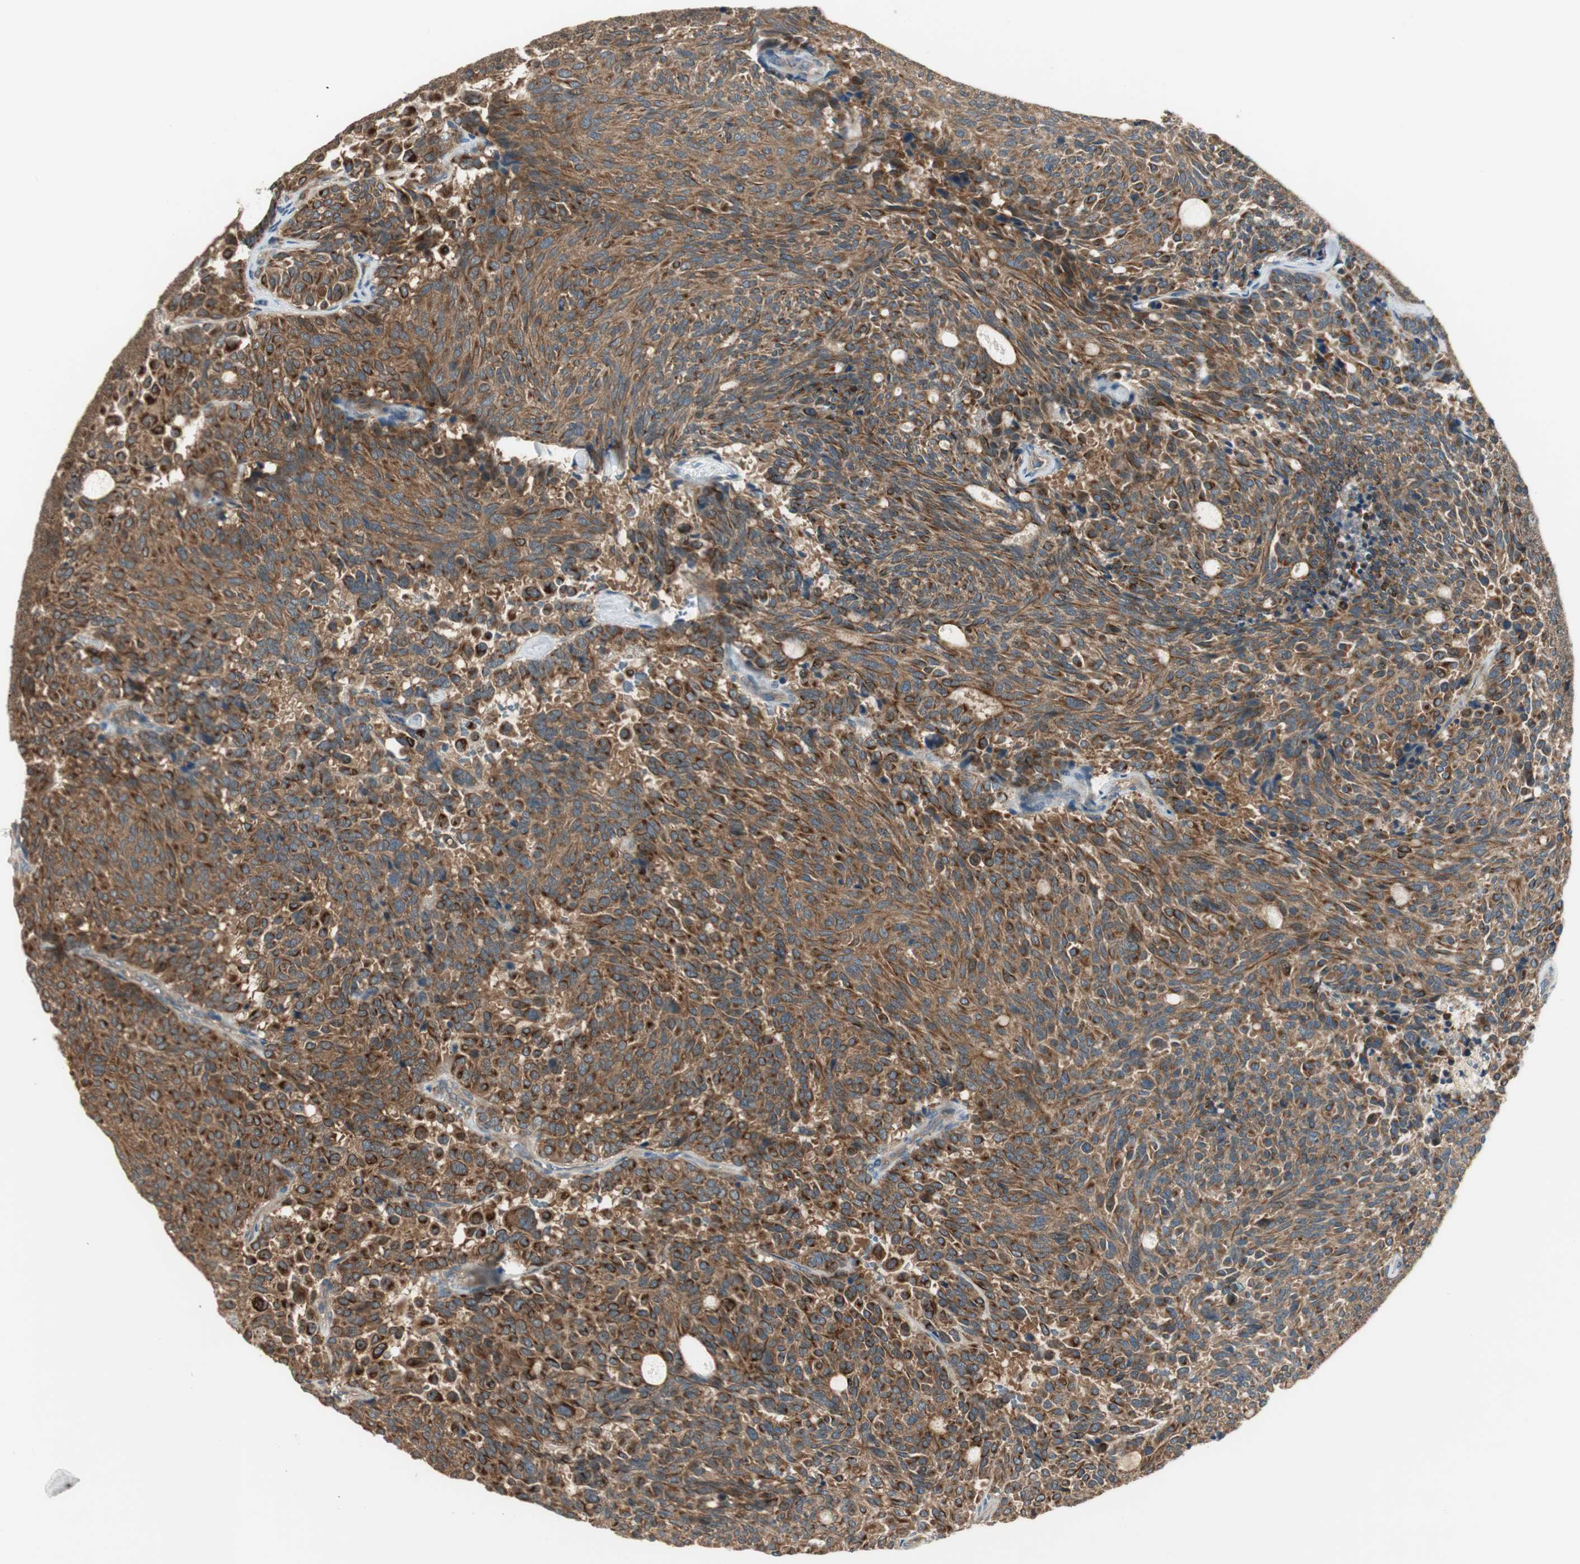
{"staining": {"intensity": "strong", "quantity": ">75%", "location": "cytoplasmic/membranous"}, "tissue": "carcinoid", "cell_type": "Tumor cells", "image_type": "cancer", "snomed": [{"axis": "morphology", "description": "Carcinoid, malignant, NOS"}, {"axis": "topography", "description": "Pancreas"}], "caption": "IHC photomicrograph of carcinoid stained for a protein (brown), which displays high levels of strong cytoplasmic/membranous staining in approximately >75% of tumor cells.", "gene": "PFDN5", "patient": {"sex": "female", "age": 54}}